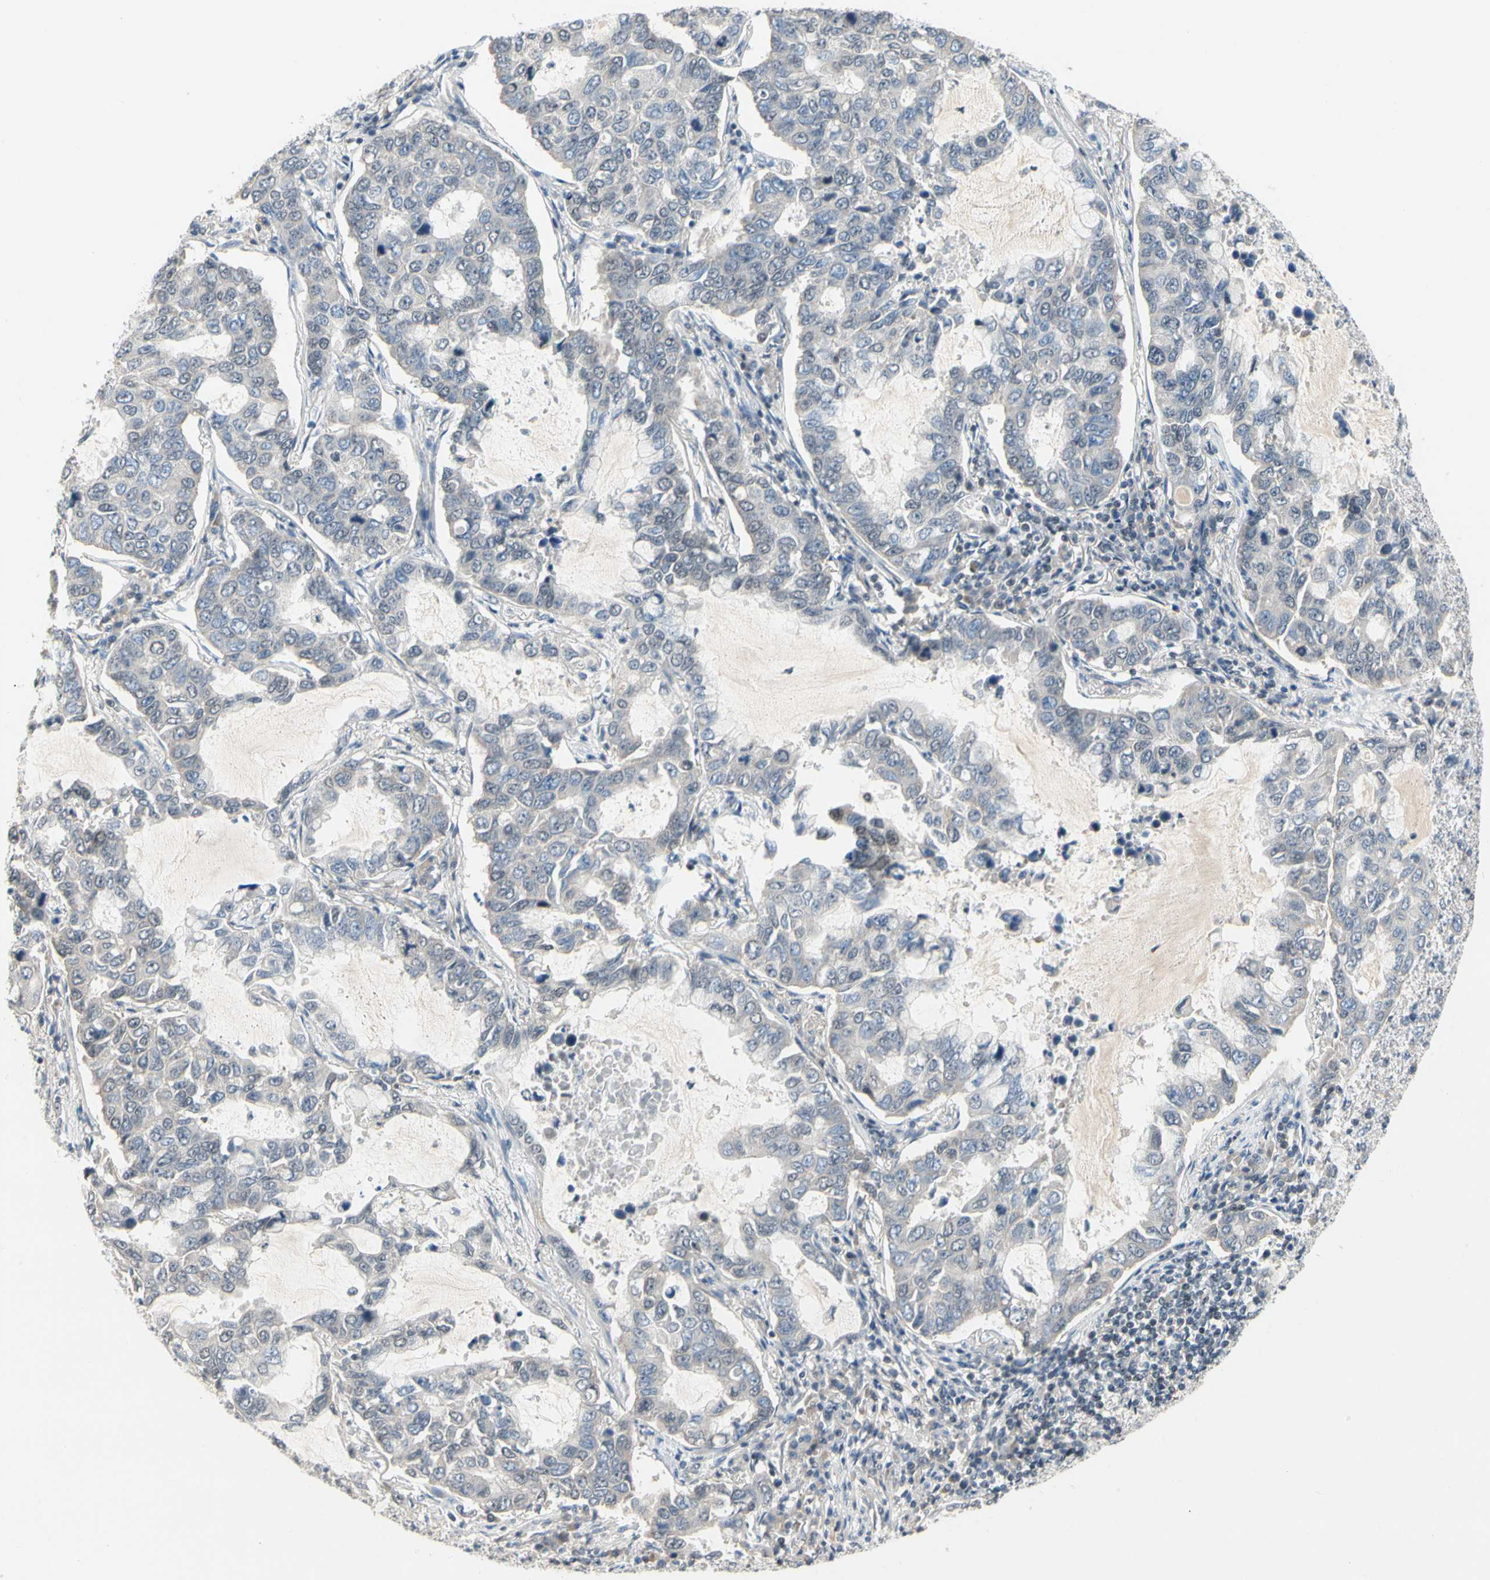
{"staining": {"intensity": "negative", "quantity": "none", "location": "none"}, "tissue": "lung cancer", "cell_type": "Tumor cells", "image_type": "cancer", "snomed": [{"axis": "morphology", "description": "Adenocarcinoma, NOS"}, {"axis": "topography", "description": "Lung"}], "caption": "Tumor cells show no significant staining in lung cancer.", "gene": "GREM1", "patient": {"sex": "male", "age": 64}}